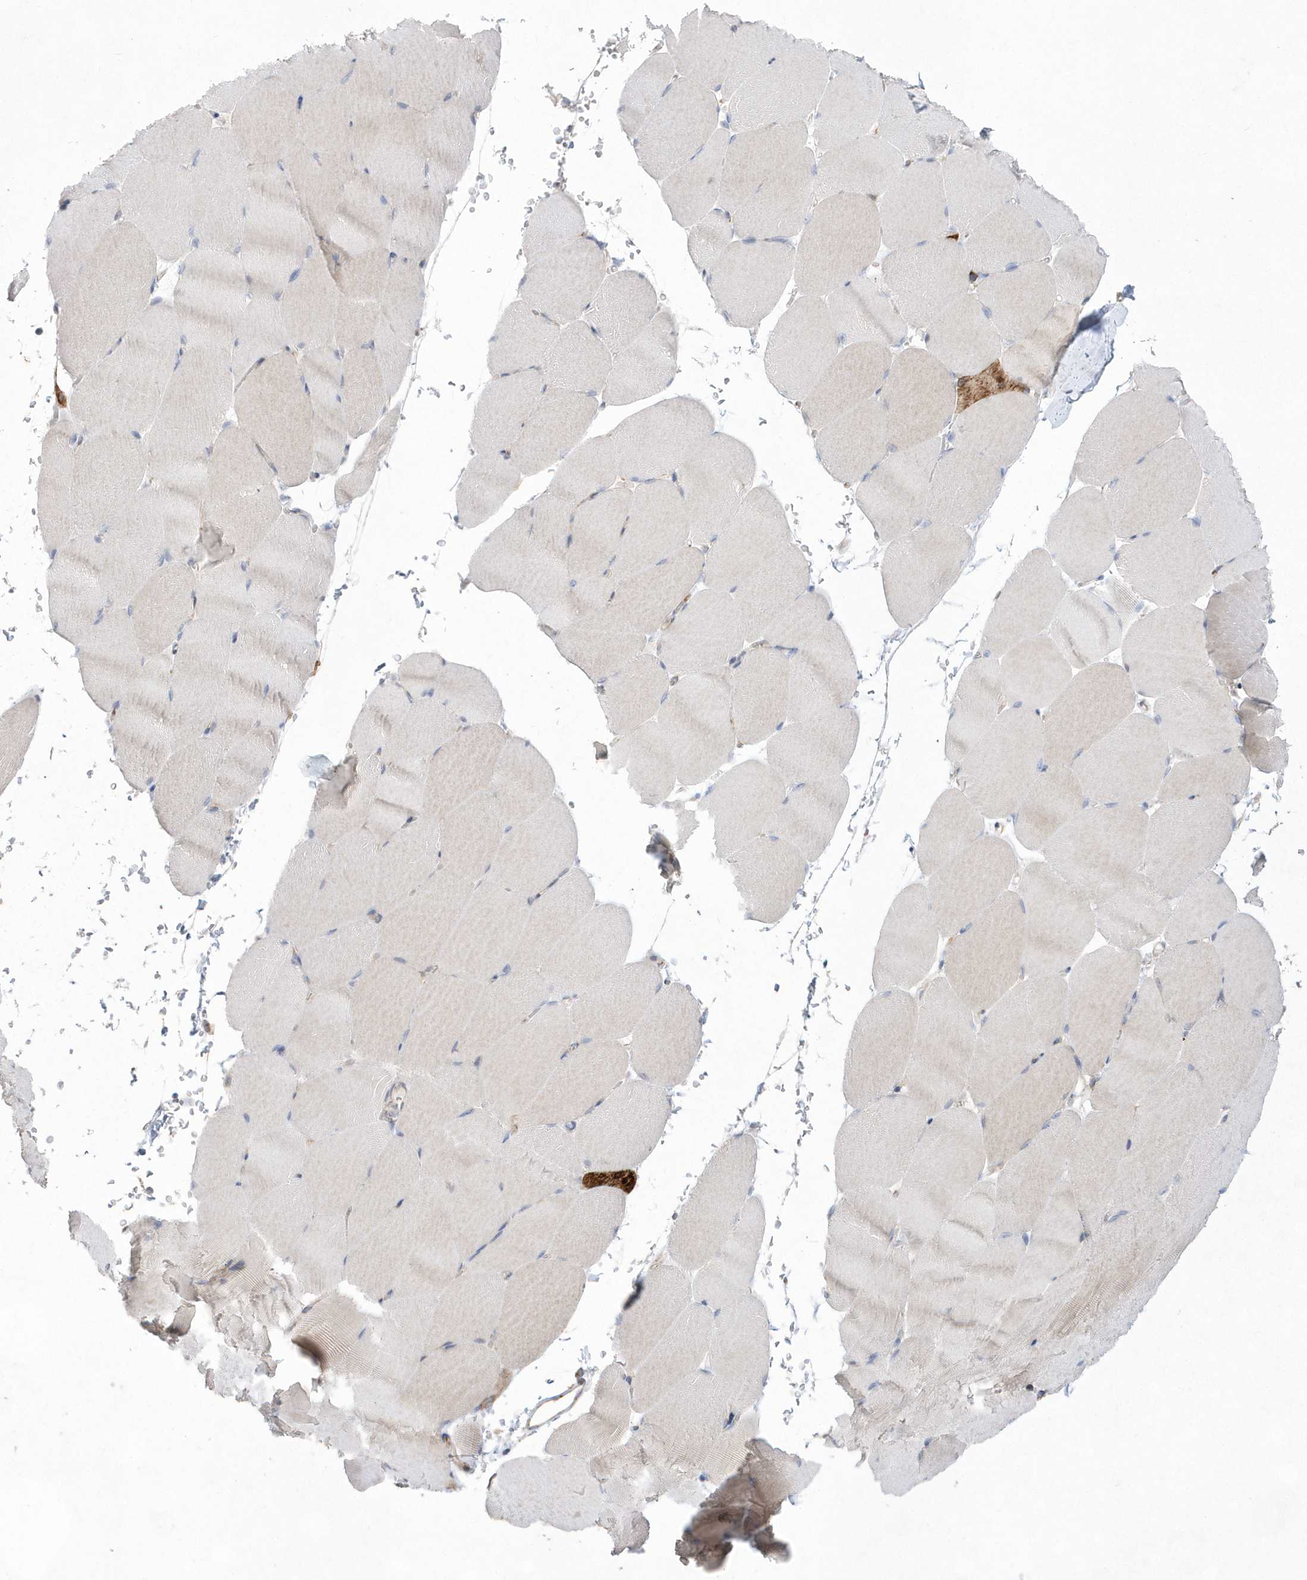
{"staining": {"intensity": "negative", "quantity": "none", "location": "none"}, "tissue": "skeletal muscle", "cell_type": "Myocytes", "image_type": "normal", "snomed": [{"axis": "morphology", "description": "Normal tissue, NOS"}, {"axis": "topography", "description": "Skeletal muscle"}, {"axis": "topography", "description": "Parathyroid gland"}], "caption": "An image of skeletal muscle stained for a protein displays no brown staining in myocytes.", "gene": "TMEM132B", "patient": {"sex": "female", "age": 37}}